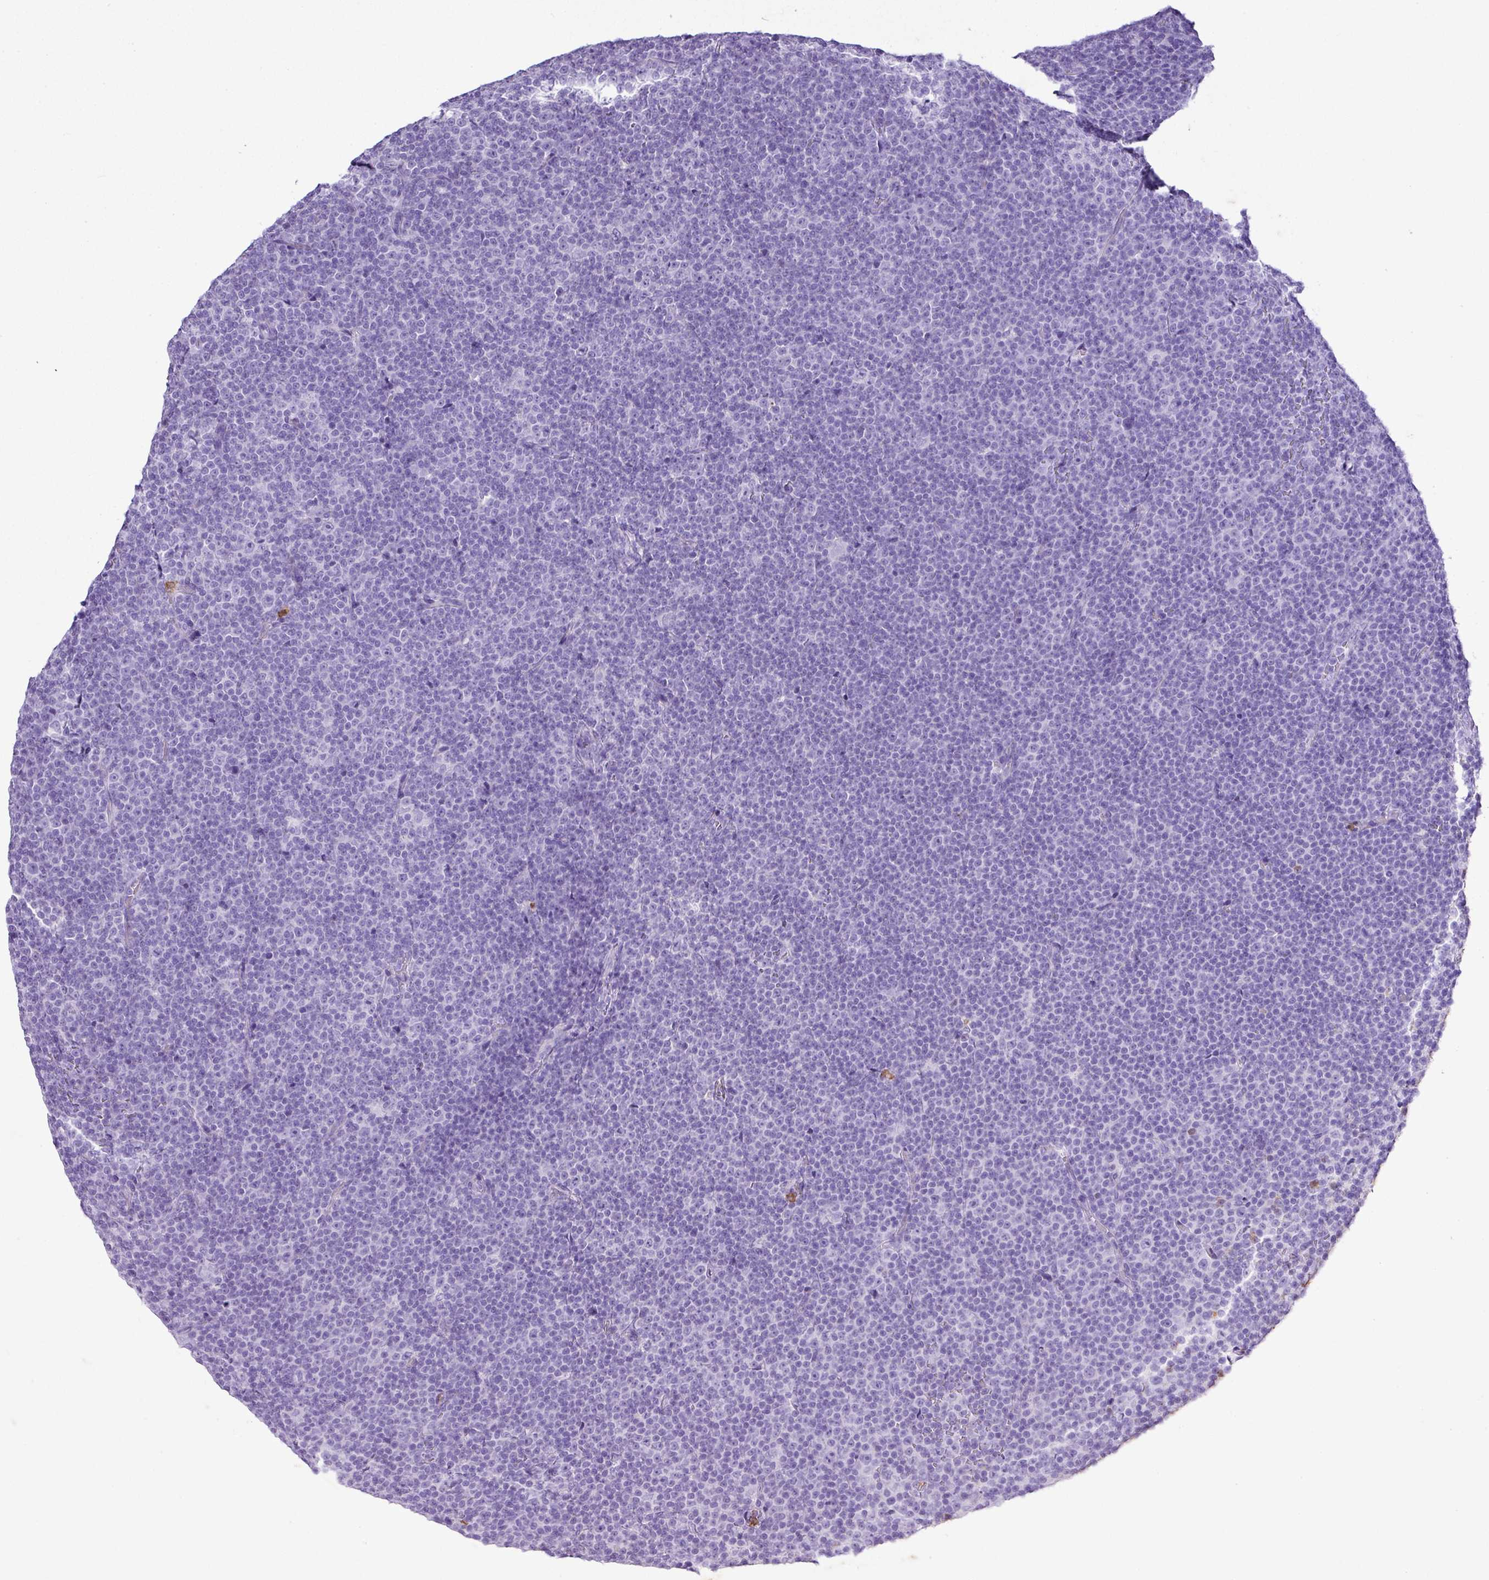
{"staining": {"intensity": "negative", "quantity": "none", "location": "none"}, "tissue": "lymphoma", "cell_type": "Tumor cells", "image_type": "cancer", "snomed": [{"axis": "morphology", "description": "Malignant lymphoma, non-Hodgkin's type, Low grade"}, {"axis": "topography", "description": "Lymph node"}], "caption": "Immunohistochemical staining of human lymphoma shows no significant positivity in tumor cells.", "gene": "KCNJ11", "patient": {"sex": "female", "age": 67}}